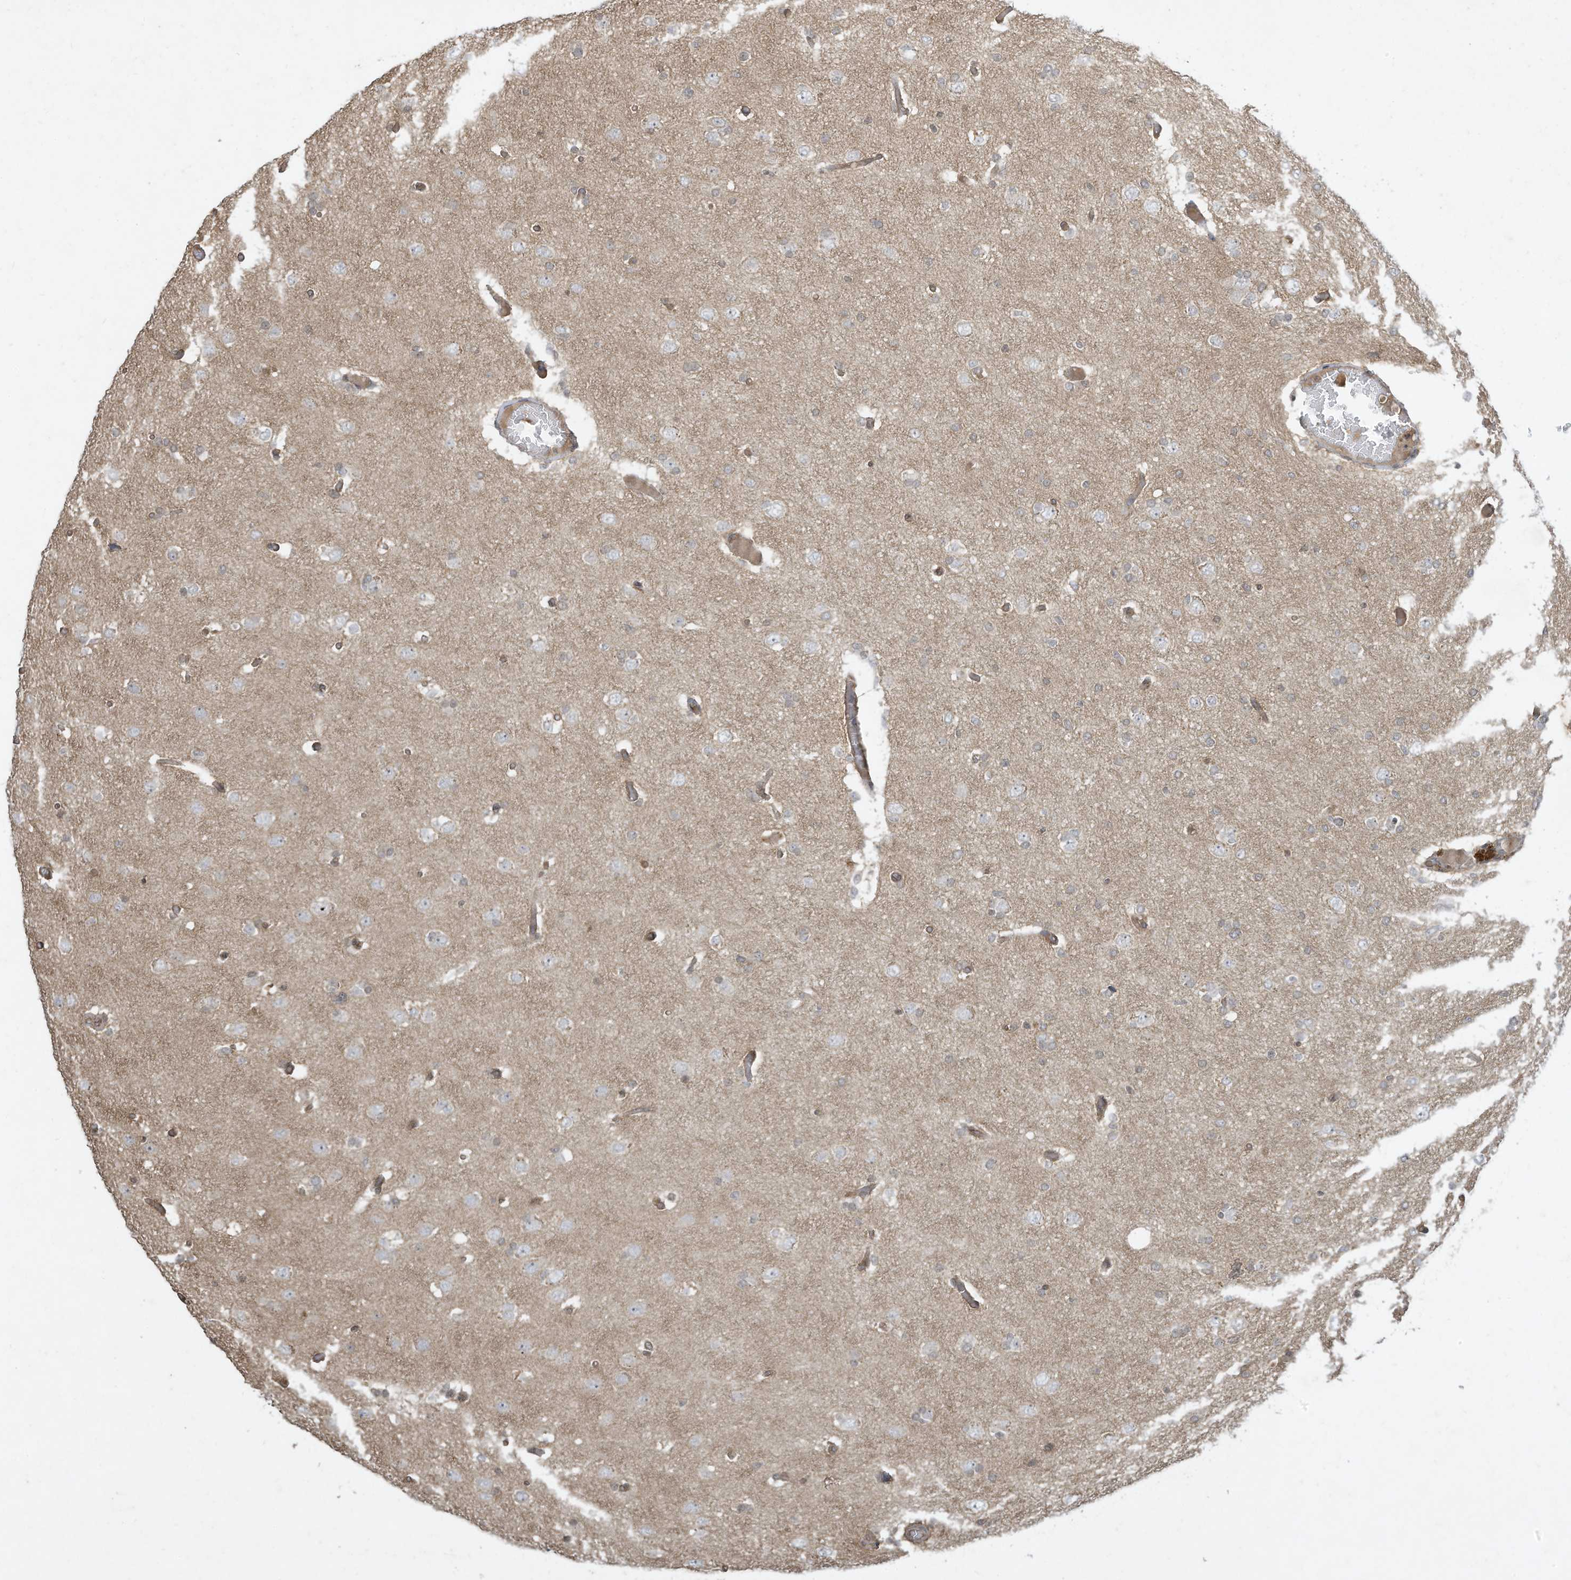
{"staining": {"intensity": "negative", "quantity": "none", "location": "none"}, "tissue": "glioma", "cell_type": "Tumor cells", "image_type": "cancer", "snomed": [{"axis": "morphology", "description": "Glioma, malignant, High grade"}, {"axis": "topography", "description": "Cerebral cortex"}], "caption": "High-grade glioma (malignant) stained for a protein using immunohistochemistry (IHC) demonstrates no expression tumor cells.", "gene": "MATN2", "patient": {"sex": "female", "age": 36}}